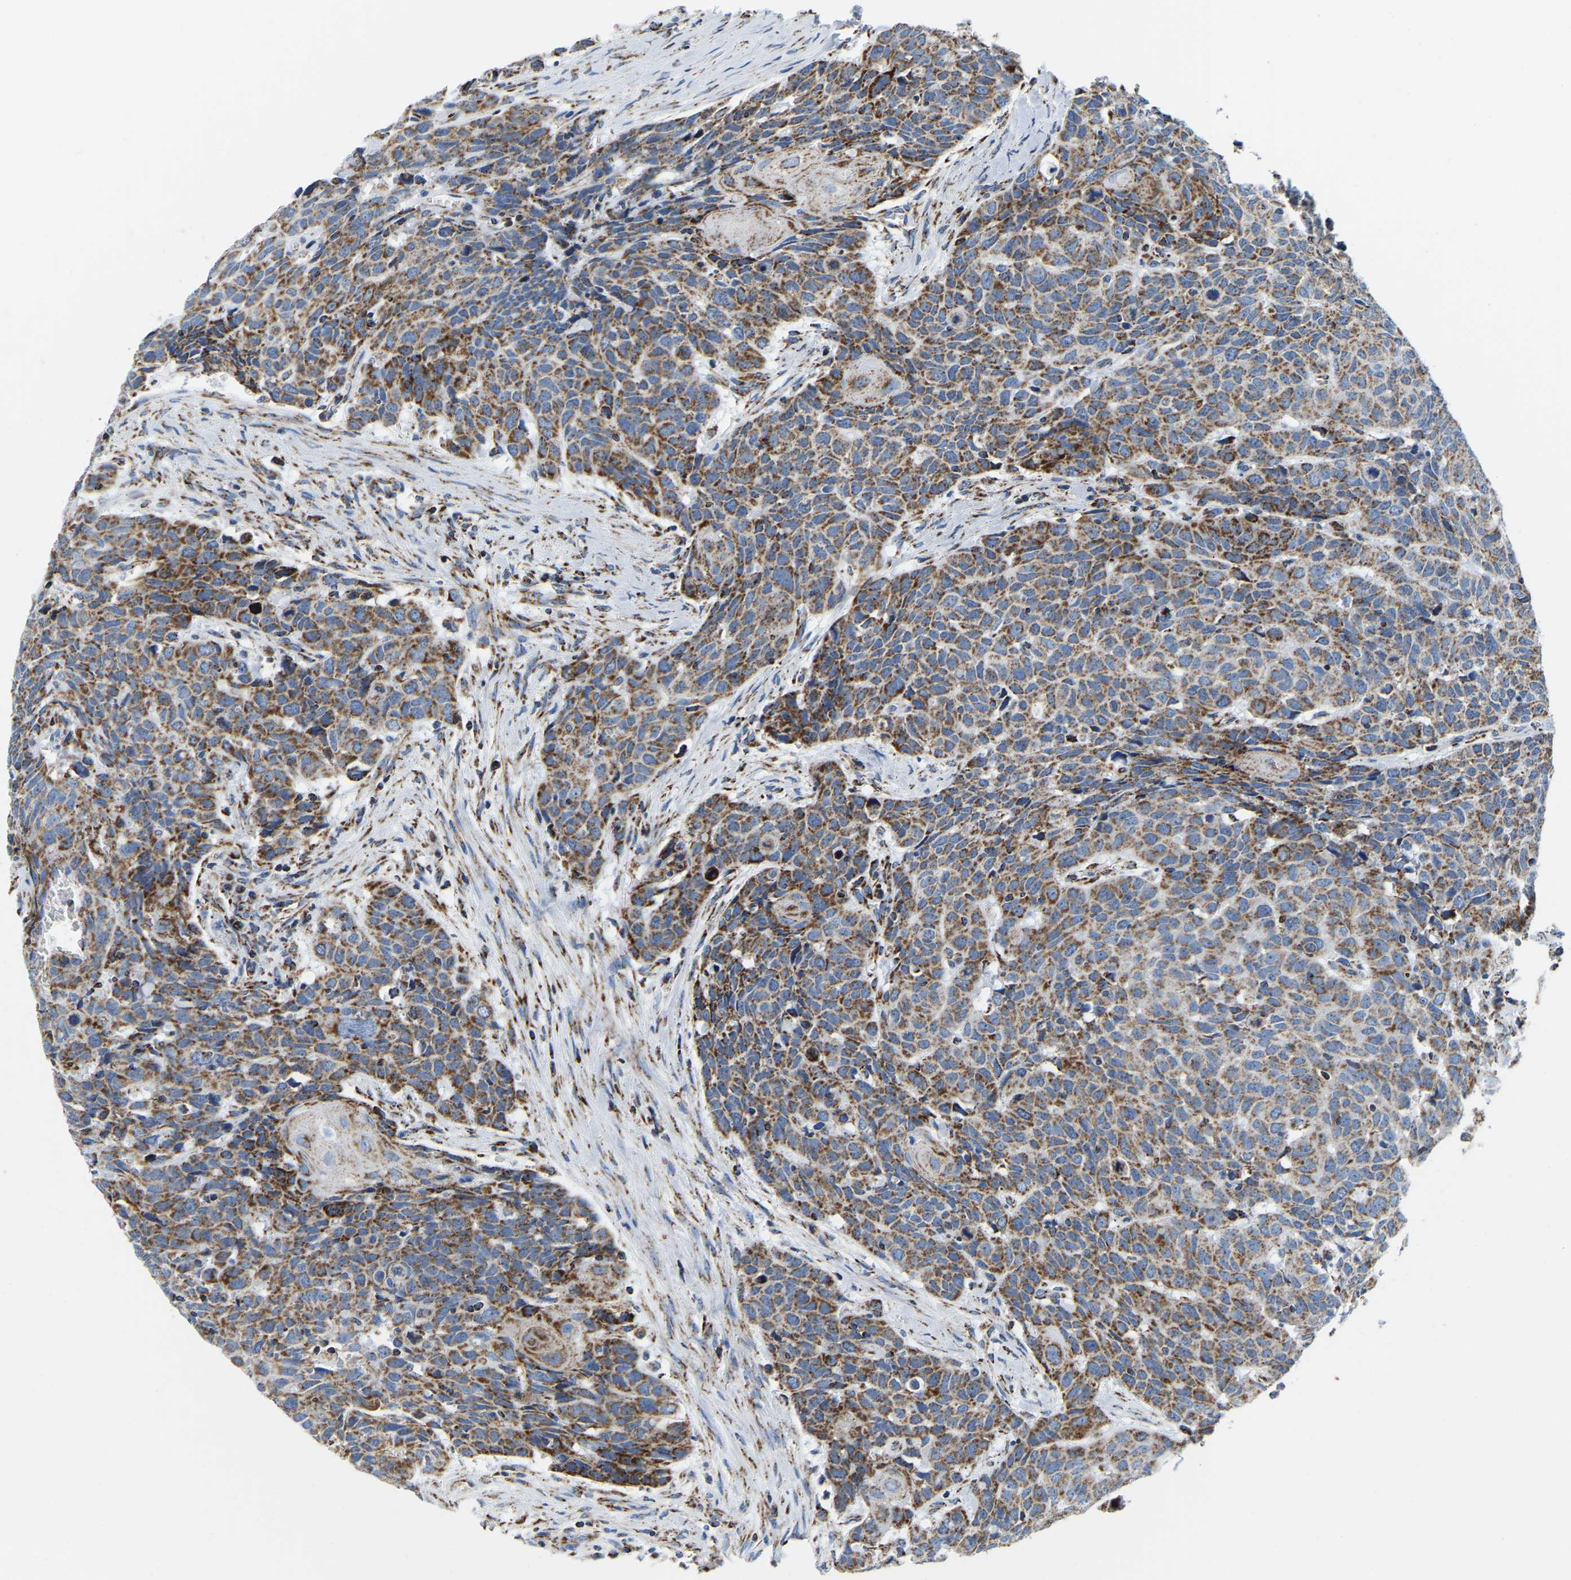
{"staining": {"intensity": "moderate", "quantity": ">75%", "location": "cytoplasmic/membranous"}, "tissue": "head and neck cancer", "cell_type": "Tumor cells", "image_type": "cancer", "snomed": [{"axis": "morphology", "description": "Squamous cell carcinoma, NOS"}, {"axis": "topography", "description": "Head-Neck"}], "caption": "Moderate cytoplasmic/membranous protein expression is identified in about >75% of tumor cells in head and neck squamous cell carcinoma.", "gene": "SFXN1", "patient": {"sex": "male", "age": 66}}